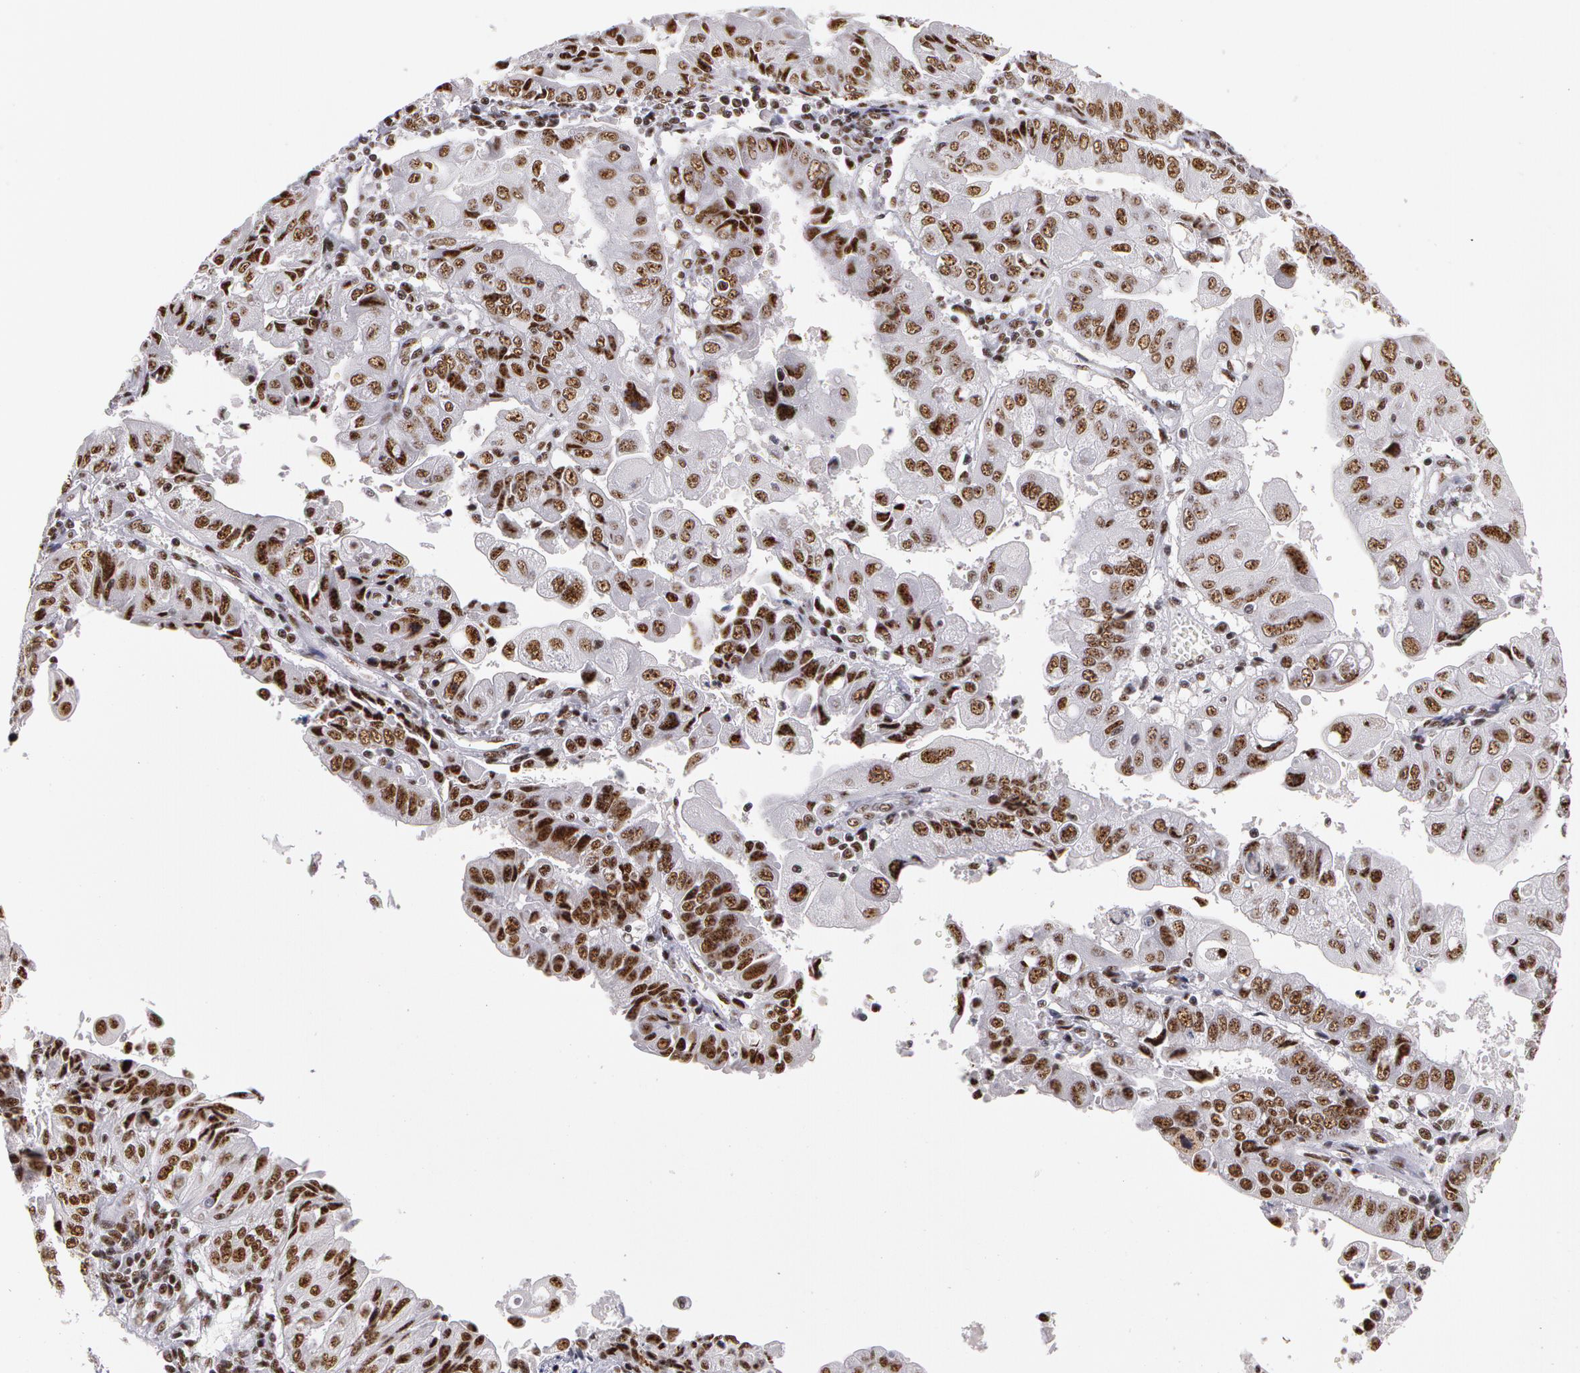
{"staining": {"intensity": "strong", "quantity": ">75%", "location": "nuclear"}, "tissue": "endometrial cancer", "cell_type": "Tumor cells", "image_type": "cancer", "snomed": [{"axis": "morphology", "description": "Adenocarcinoma, NOS"}, {"axis": "topography", "description": "Endometrium"}], "caption": "IHC staining of endometrial cancer (adenocarcinoma), which reveals high levels of strong nuclear expression in approximately >75% of tumor cells indicating strong nuclear protein expression. The staining was performed using DAB (3,3'-diaminobenzidine) (brown) for protein detection and nuclei were counterstained in hematoxylin (blue).", "gene": "PNN", "patient": {"sex": "female", "age": 75}}